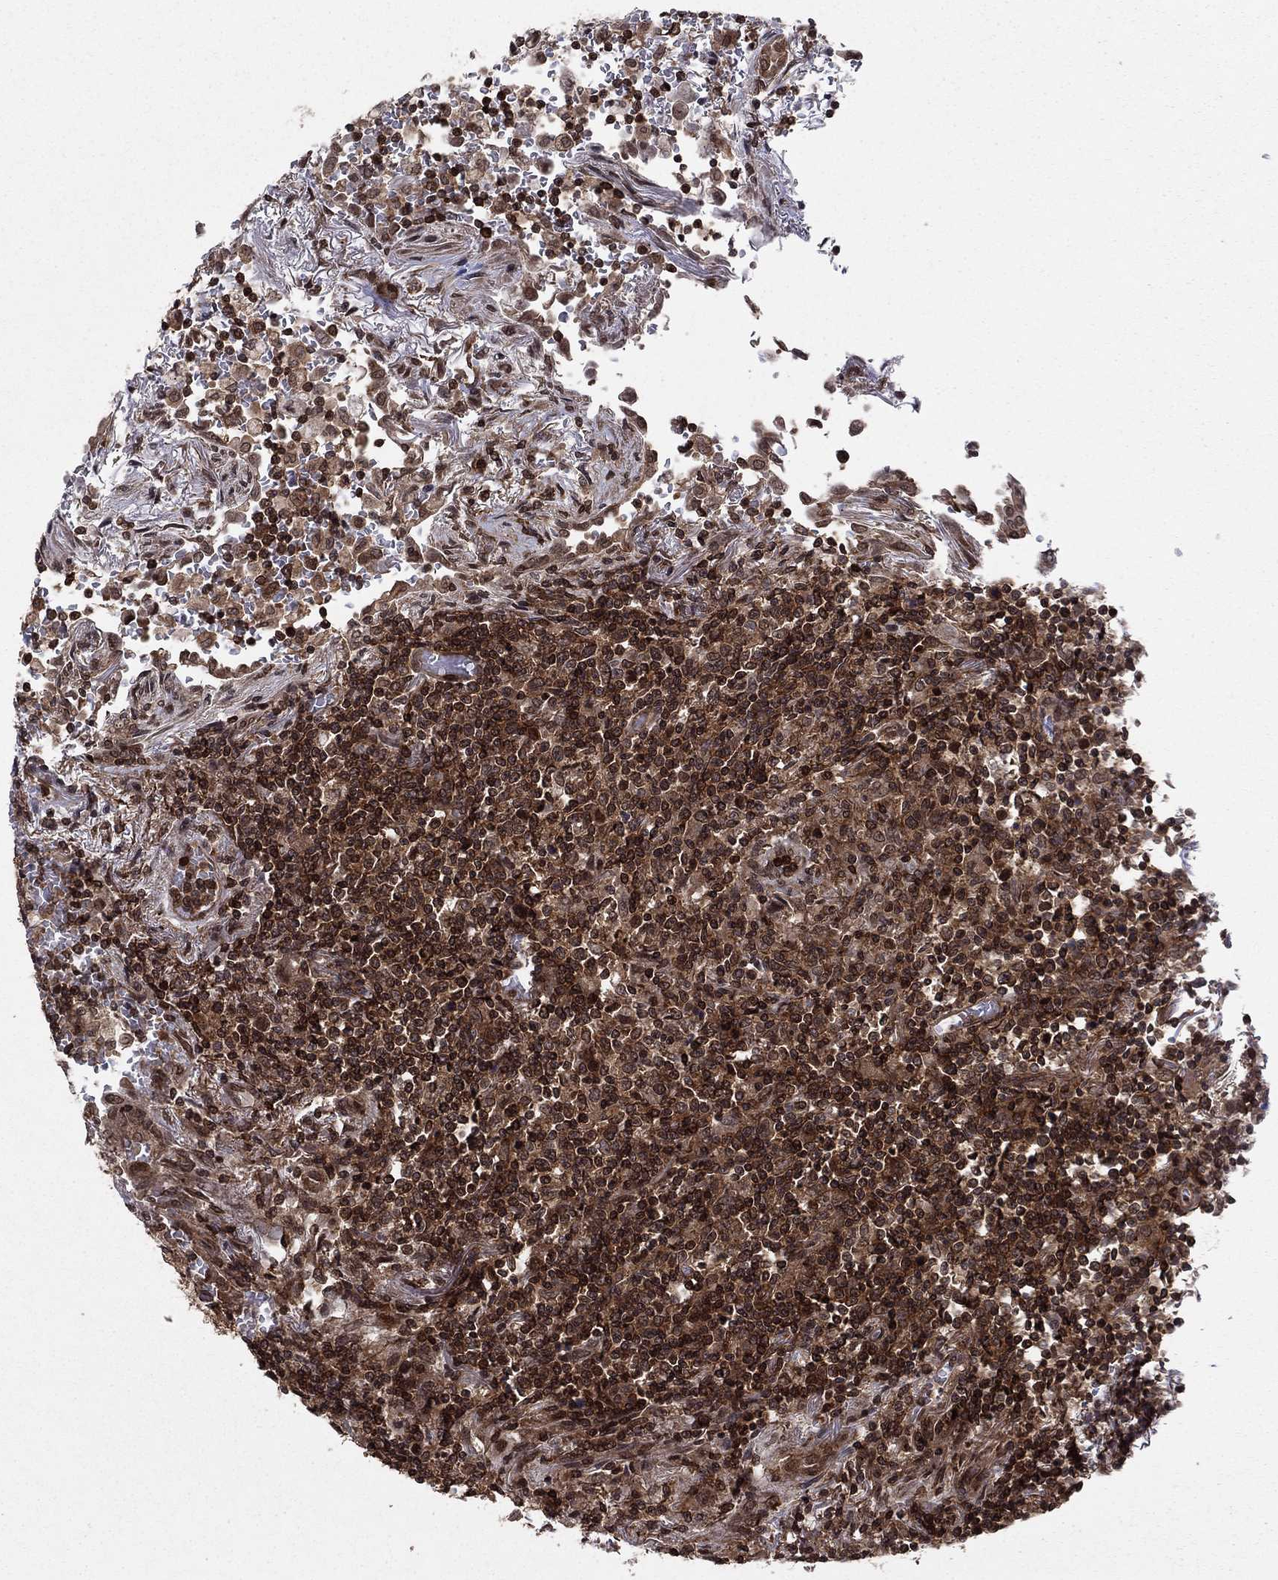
{"staining": {"intensity": "strong", "quantity": ">75%", "location": "cytoplasmic/membranous,nuclear"}, "tissue": "lymphoma", "cell_type": "Tumor cells", "image_type": "cancer", "snomed": [{"axis": "morphology", "description": "Malignant lymphoma, non-Hodgkin's type, High grade"}, {"axis": "topography", "description": "Lung"}], "caption": "Malignant lymphoma, non-Hodgkin's type (high-grade) stained with IHC shows strong cytoplasmic/membranous and nuclear staining in approximately >75% of tumor cells.", "gene": "SSX2IP", "patient": {"sex": "male", "age": 79}}